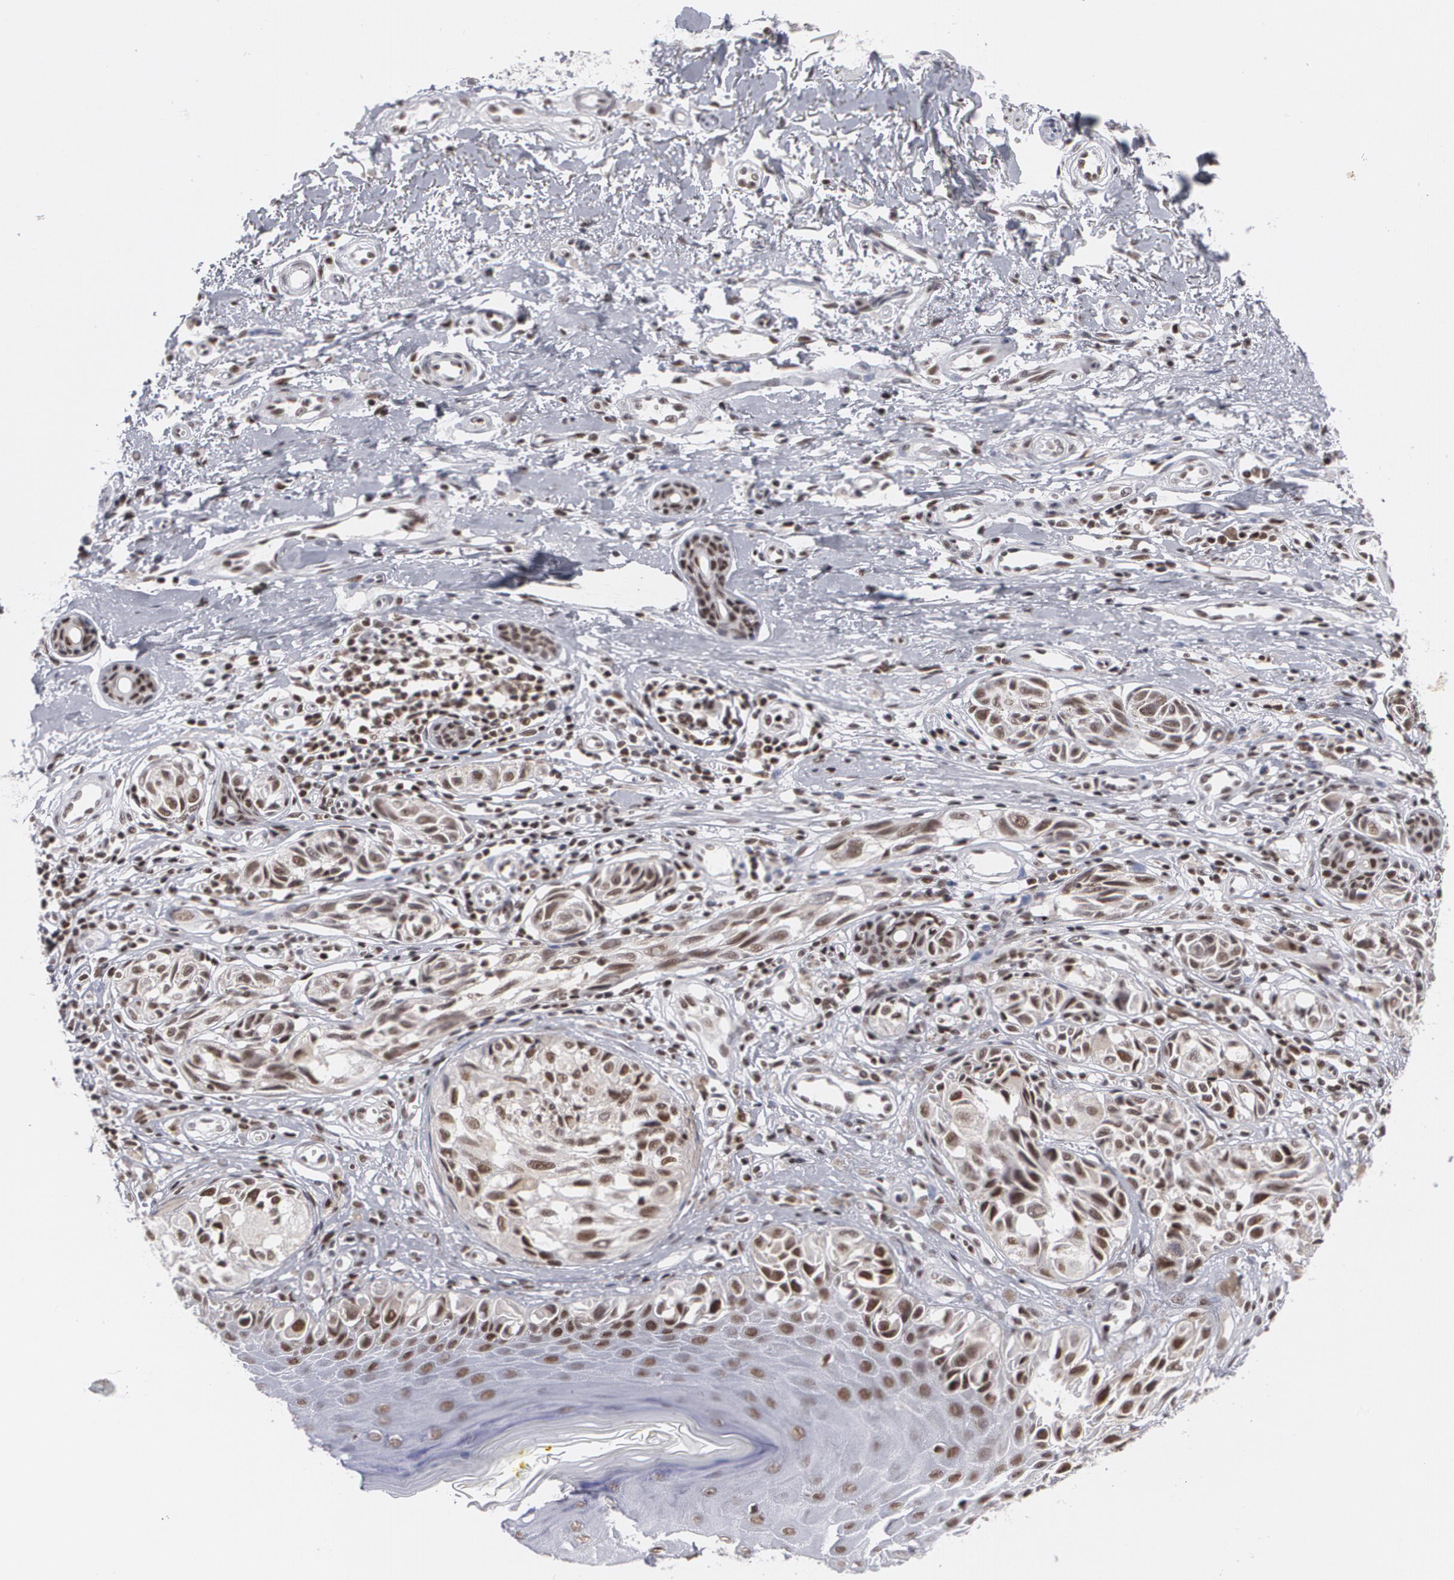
{"staining": {"intensity": "strong", "quantity": ">75%", "location": "nuclear"}, "tissue": "melanoma", "cell_type": "Tumor cells", "image_type": "cancer", "snomed": [{"axis": "morphology", "description": "Malignant melanoma, NOS"}, {"axis": "topography", "description": "Skin"}], "caption": "A brown stain labels strong nuclear staining of a protein in human melanoma tumor cells.", "gene": "MCL1", "patient": {"sex": "male", "age": 67}}